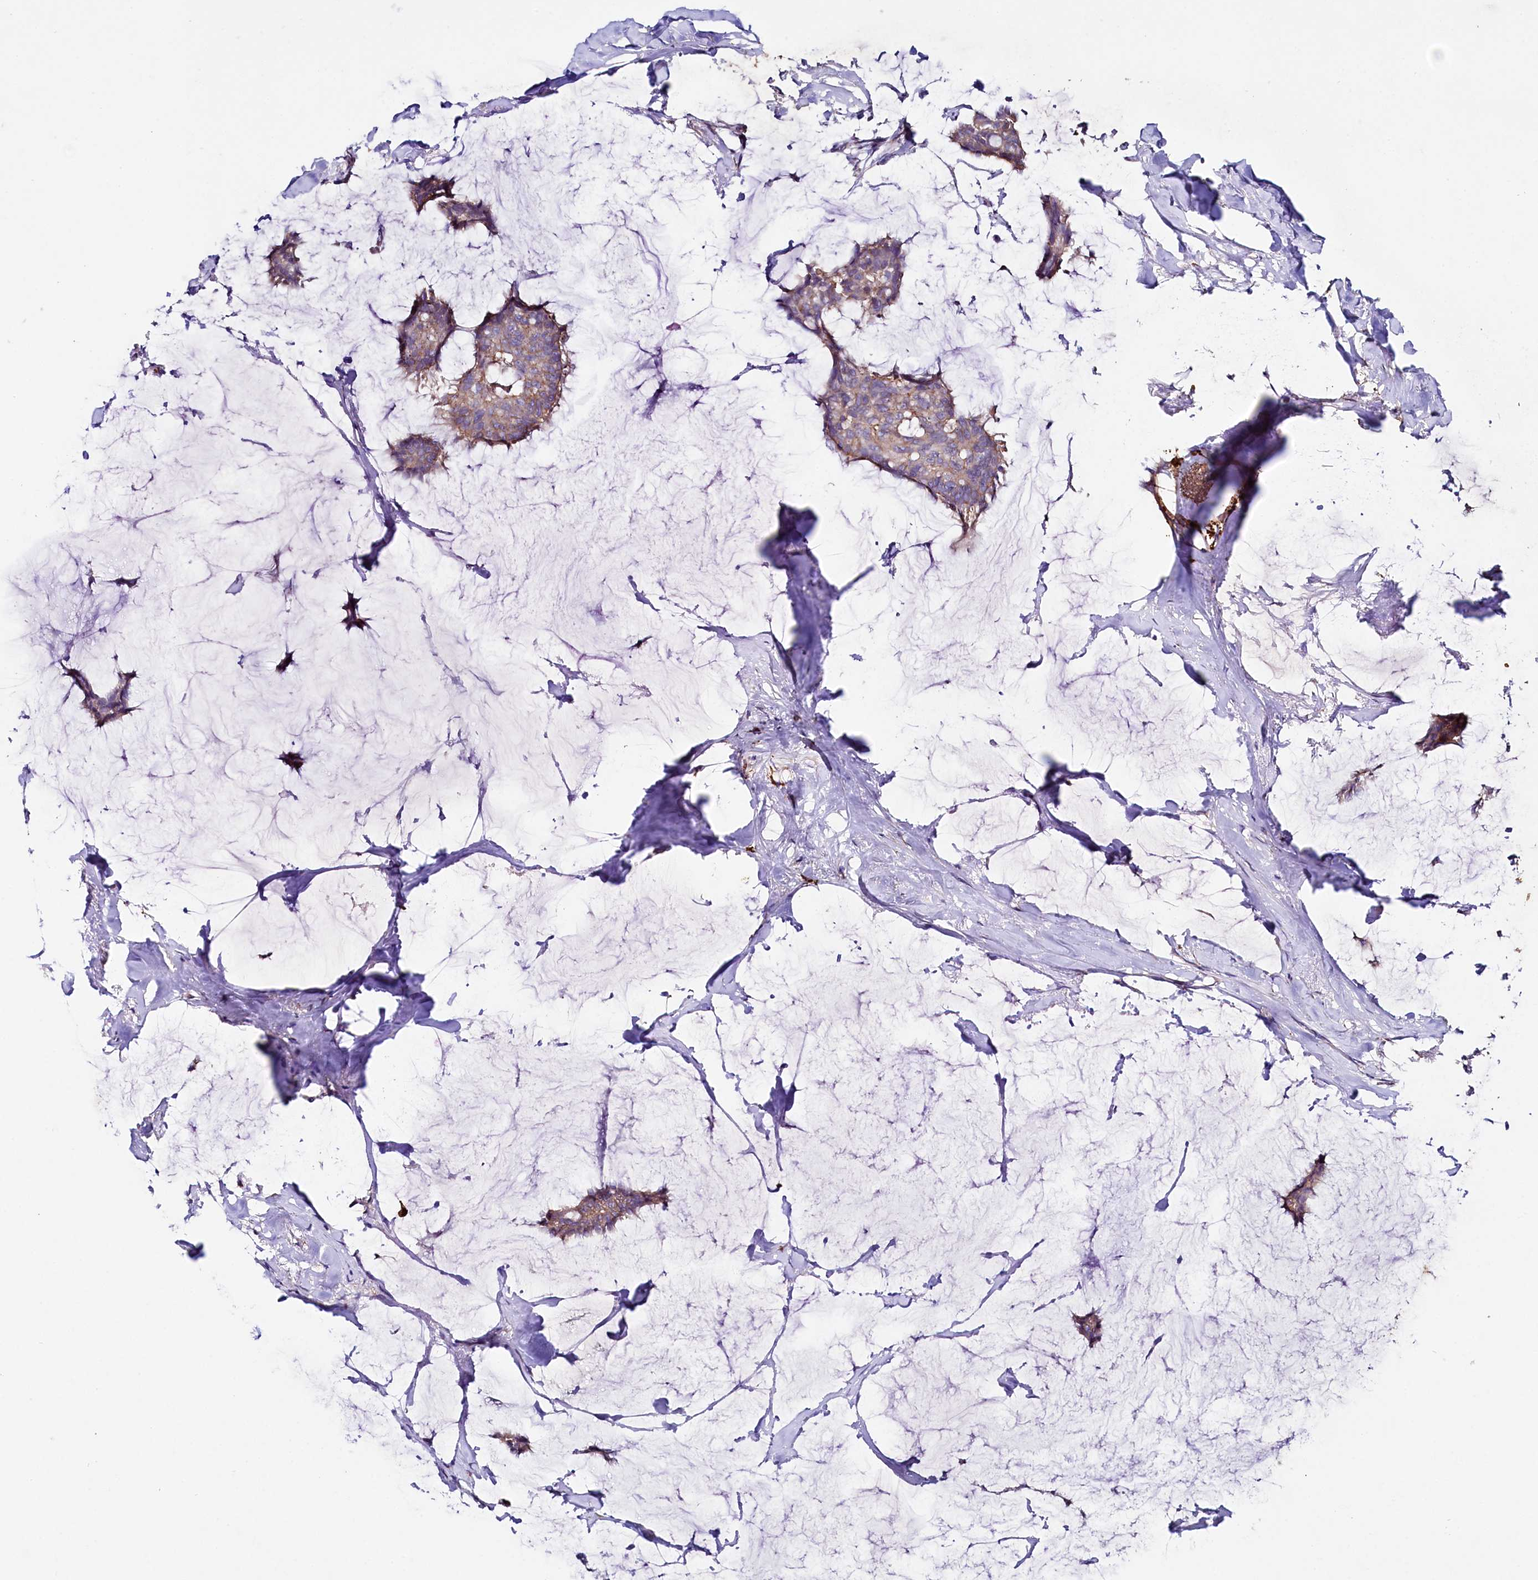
{"staining": {"intensity": "moderate", "quantity": "25%-75%", "location": "cytoplasmic/membranous"}, "tissue": "breast cancer", "cell_type": "Tumor cells", "image_type": "cancer", "snomed": [{"axis": "morphology", "description": "Duct carcinoma"}, {"axis": "topography", "description": "Breast"}], "caption": "Protein expression analysis of breast cancer demonstrates moderate cytoplasmic/membranous staining in approximately 25%-75% of tumor cells.", "gene": "SACM1L", "patient": {"sex": "female", "age": 93}}